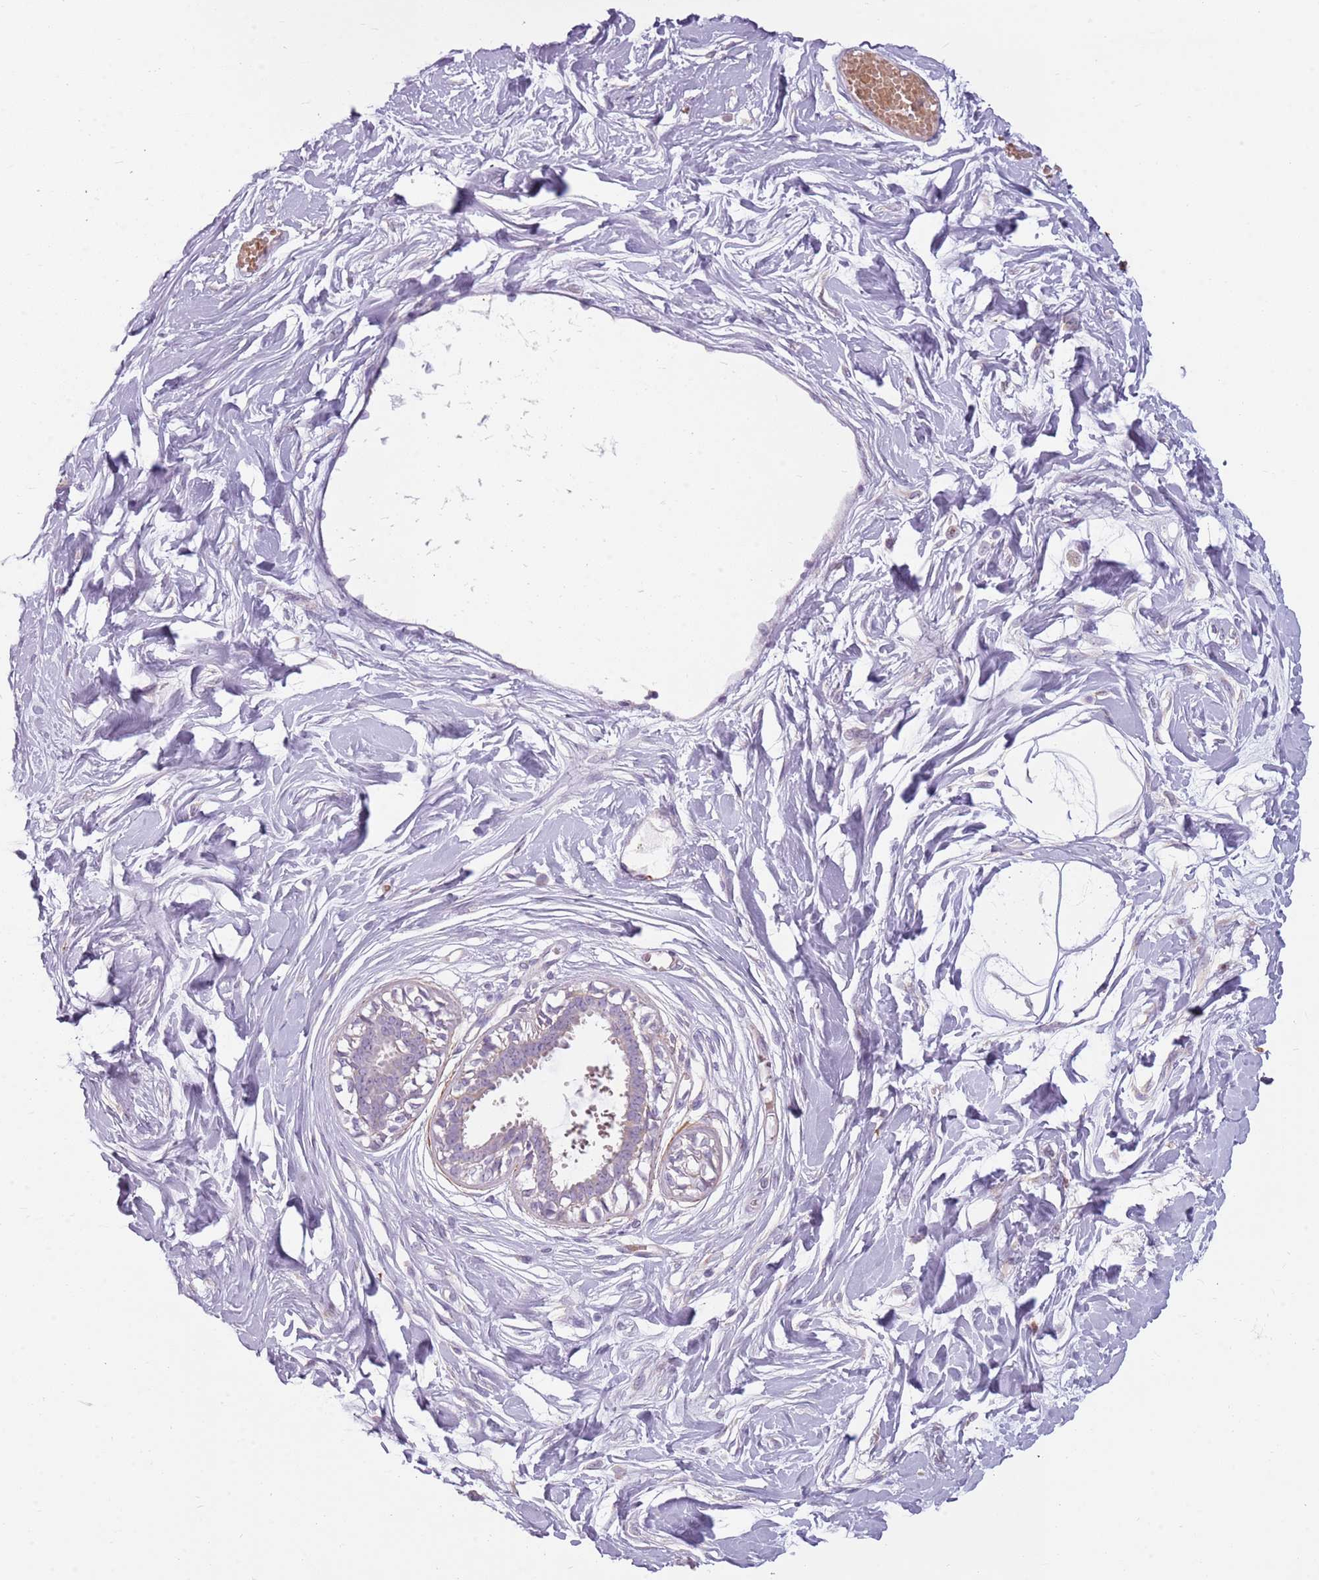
{"staining": {"intensity": "negative", "quantity": "none", "location": "none"}, "tissue": "breast", "cell_type": "Adipocytes", "image_type": "normal", "snomed": [{"axis": "morphology", "description": "Normal tissue, NOS"}, {"axis": "topography", "description": "Breast"}], "caption": "The micrograph exhibits no significant staining in adipocytes of breast.", "gene": "SPAG4", "patient": {"sex": "female", "age": 45}}